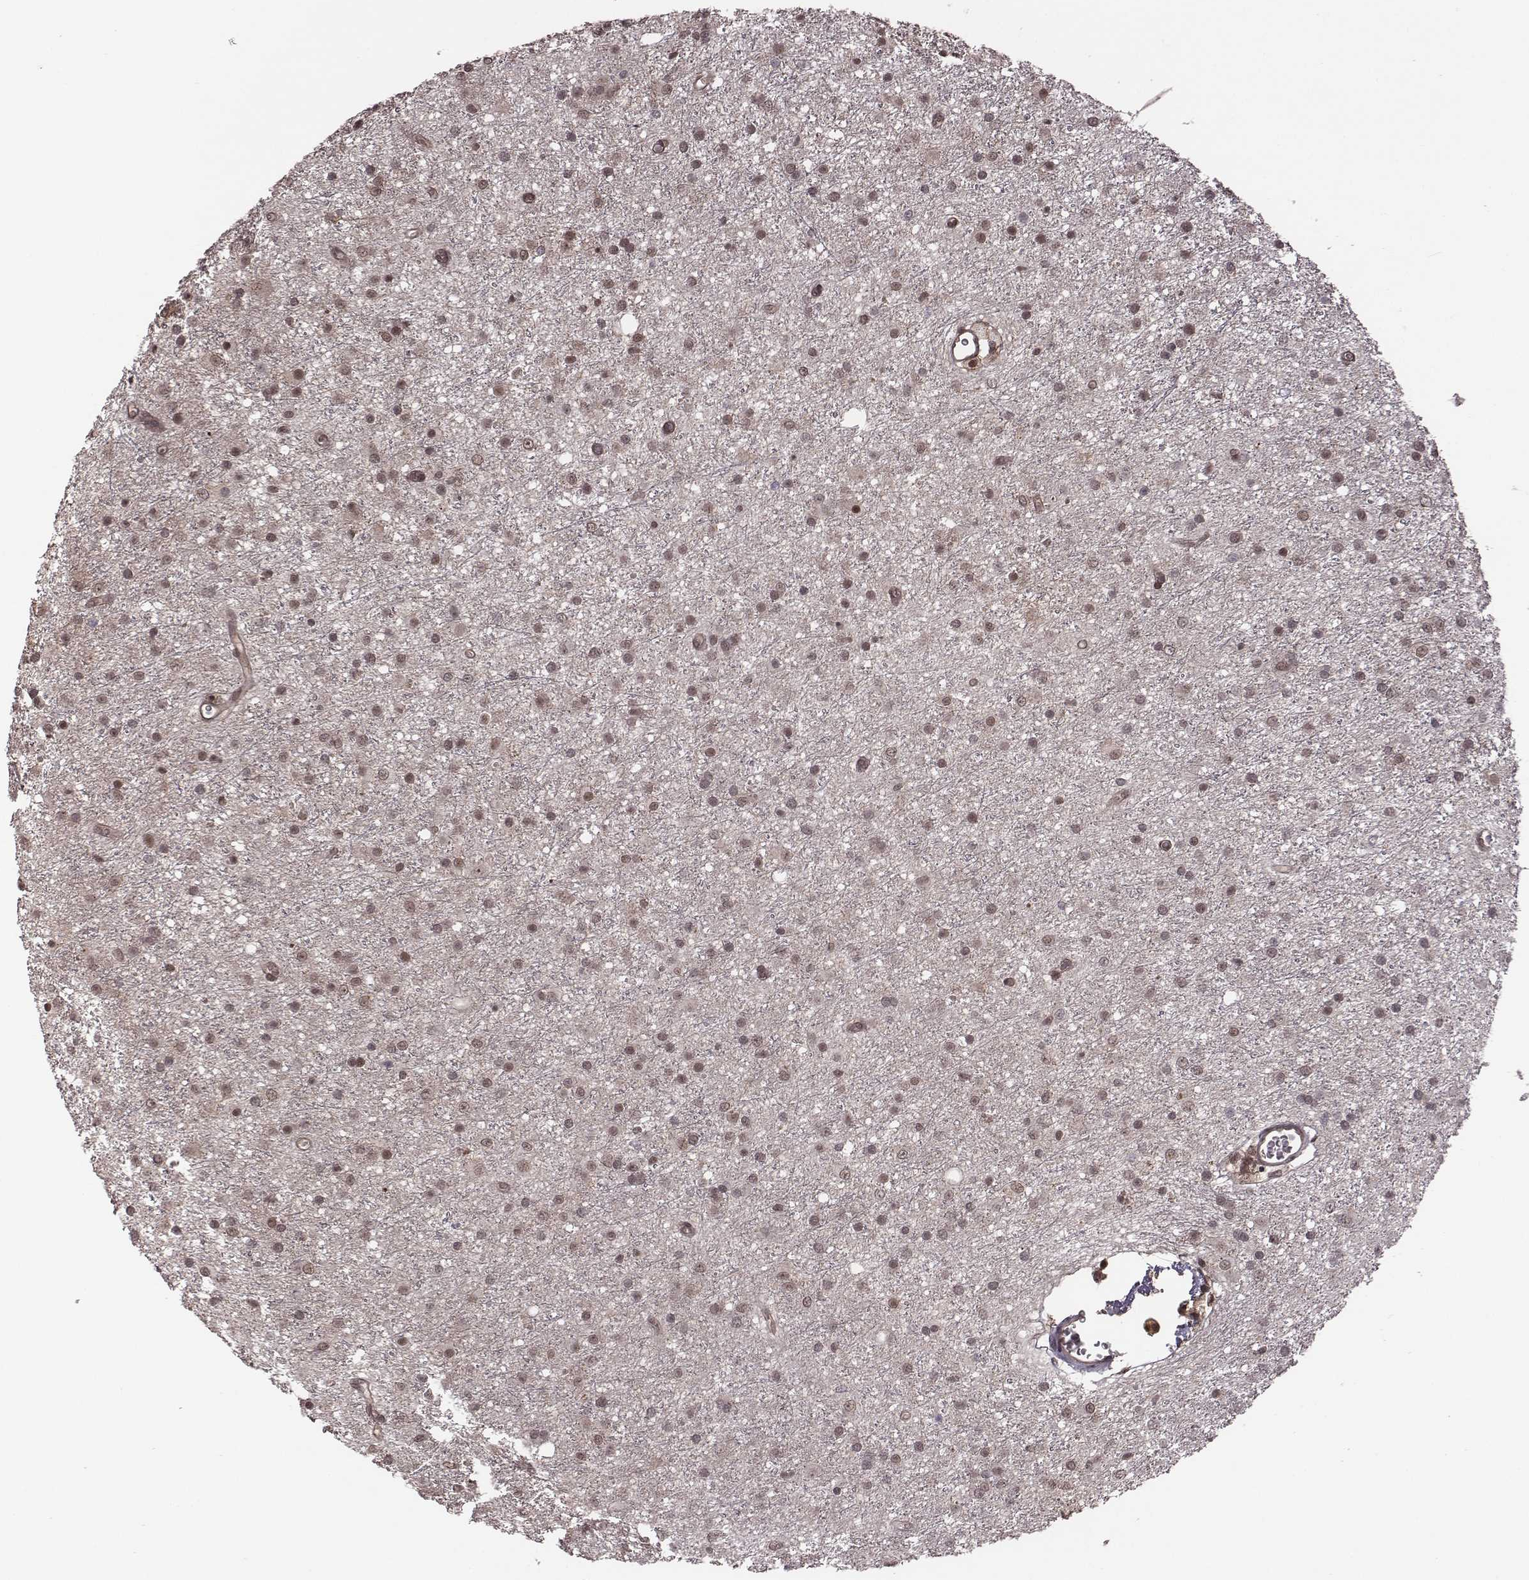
{"staining": {"intensity": "weak", "quantity": "25%-75%", "location": "nuclear"}, "tissue": "glioma", "cell_type": "Tumor cells", "image_type": "cancer", "snomed": [{"axis": "morphology", "description": "Glioma, malignant, Low grade"}, {"axis": "topography", "description": "Brain"}], "caption": "Glioma stained for a protein (brown) exhibits weak nuclear positive positivity in about 25%-75% of tumor cells.", "gene": "RPL3", "patient": {"sex": "male", "age": 27}}